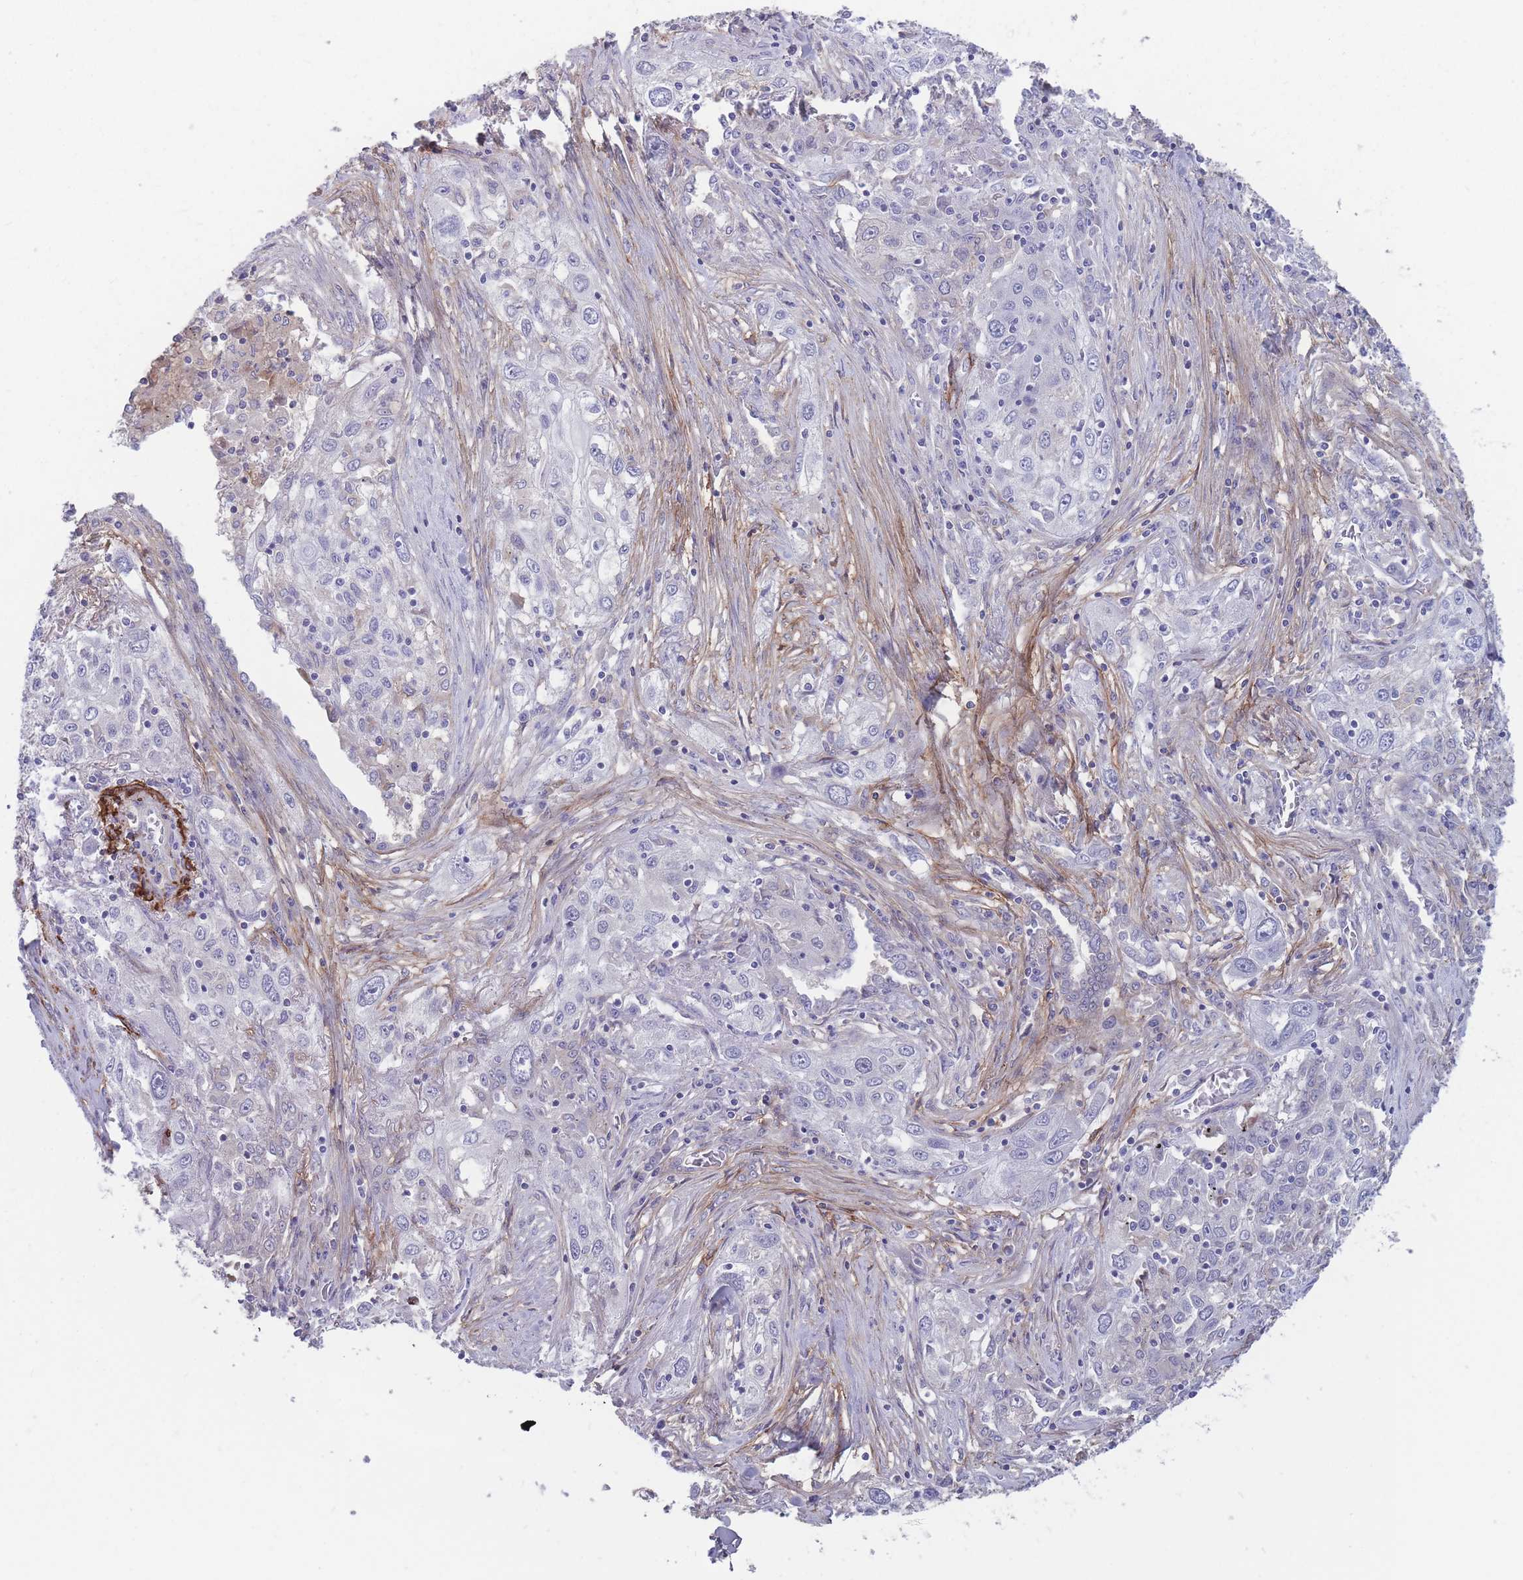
{"staining": {"intensity": "negative", "quantity": "none", "location": "none"}, "tissue": "lung cancer", "cell_type": "Tumor cells", "image_type": "cancer", "snomed": [{"axis": "morphology", "description": "Squamous cell carcinoma, NOS"}, {"axis": "topography", "description": "Lung"}], "caption": "There is no significant expression in tumor cells of lung cancer.", "gene": "DPYD", "patient": {"sex": "female", "age": 69}}